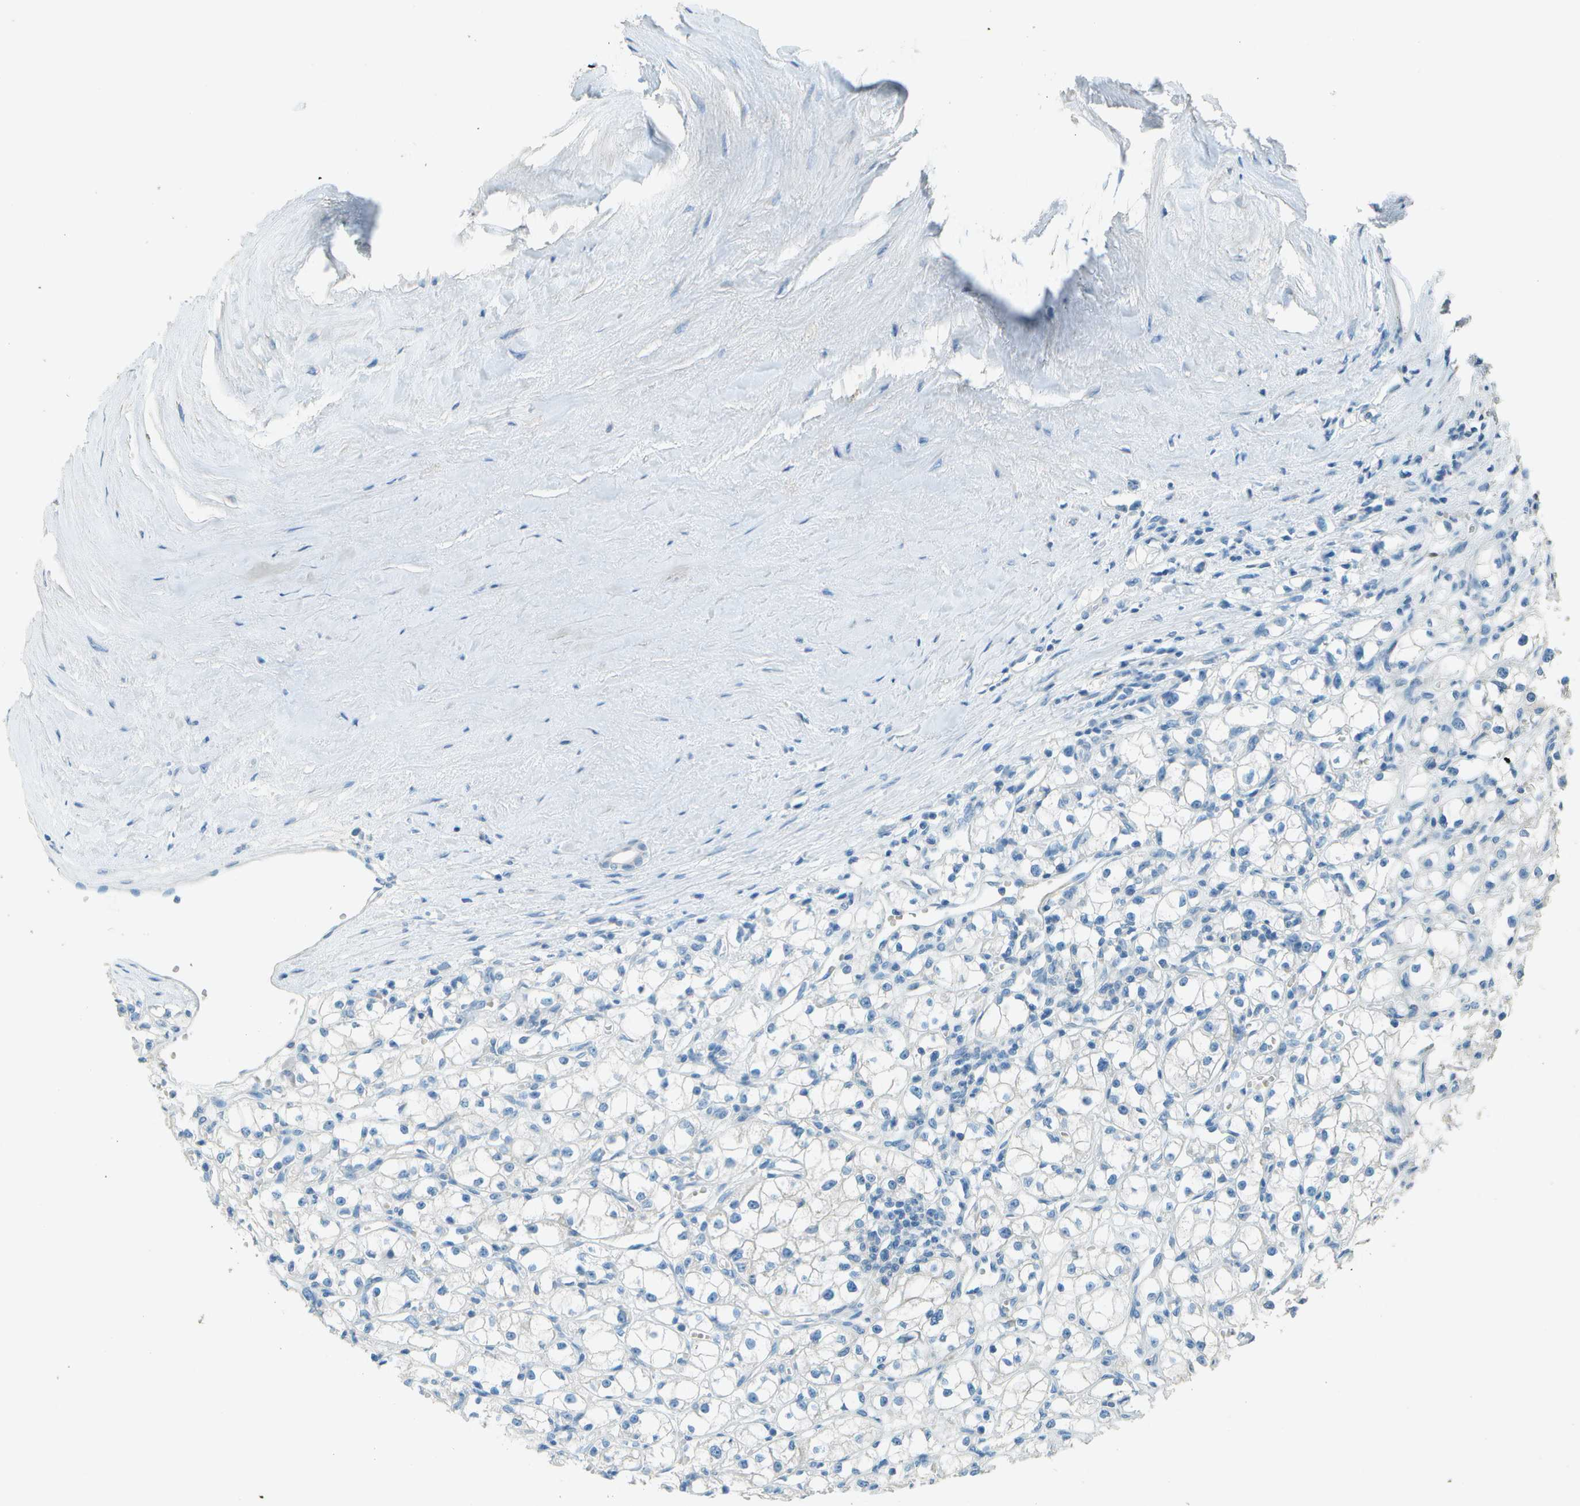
{"staining": {"intensity": "negative", "quantity": "none", "location": "none"}, "tissue": "renal cancer", "cell_type": "Tumor cells", "image_type": "cancer", "snomed": [{"axis": "morphology", "description": "Adenocarcinoma, NOS"}, {"axis": "topography", "description": "Kidney"}], "caption": "A high-resolution micrograph shows IHC staining of renal cancer, which demonstrates no significant staining in tumor cells.", "gene": "LGI2", "patient": {"sex": "male", "age": 56}}